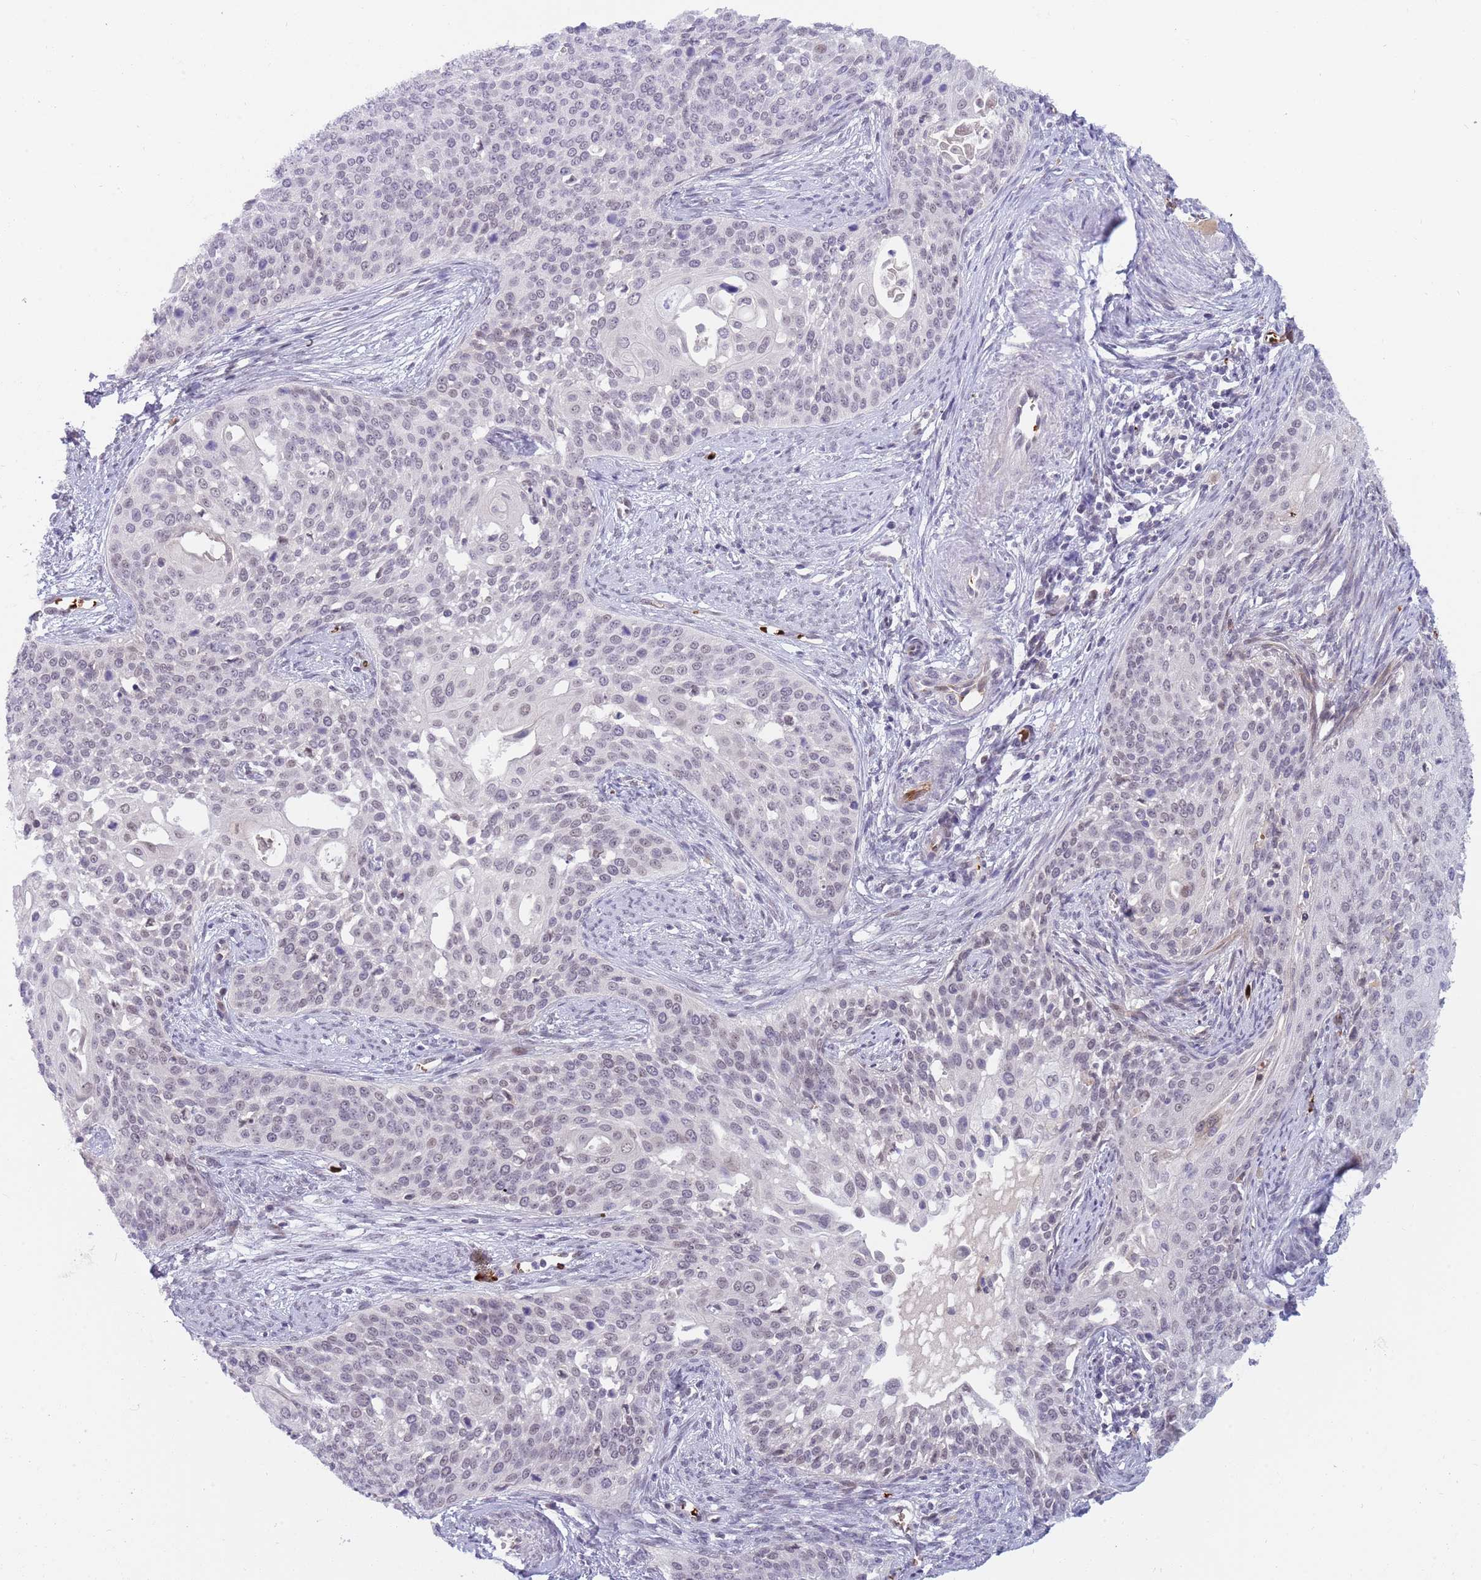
{"staining": {"intensity": "weak", "quantity": "25%-75%", "location": "nuclear"}, "tissue": "cervical cancer", "cell_type": "Tumor cells", "image_type": "cancer", "snomed": [{"axis": "morphology", "description": "Squamous cell carcinoma, NOS"}, {"axis": "topography", "description": "Cervix"}], "caption": "A brown stain shows weak nuclear positivity of a protein in human cervical cancer tumor cells.", "gene": "LYPD6B", "patient": {"sex": "female", "age": 44}}